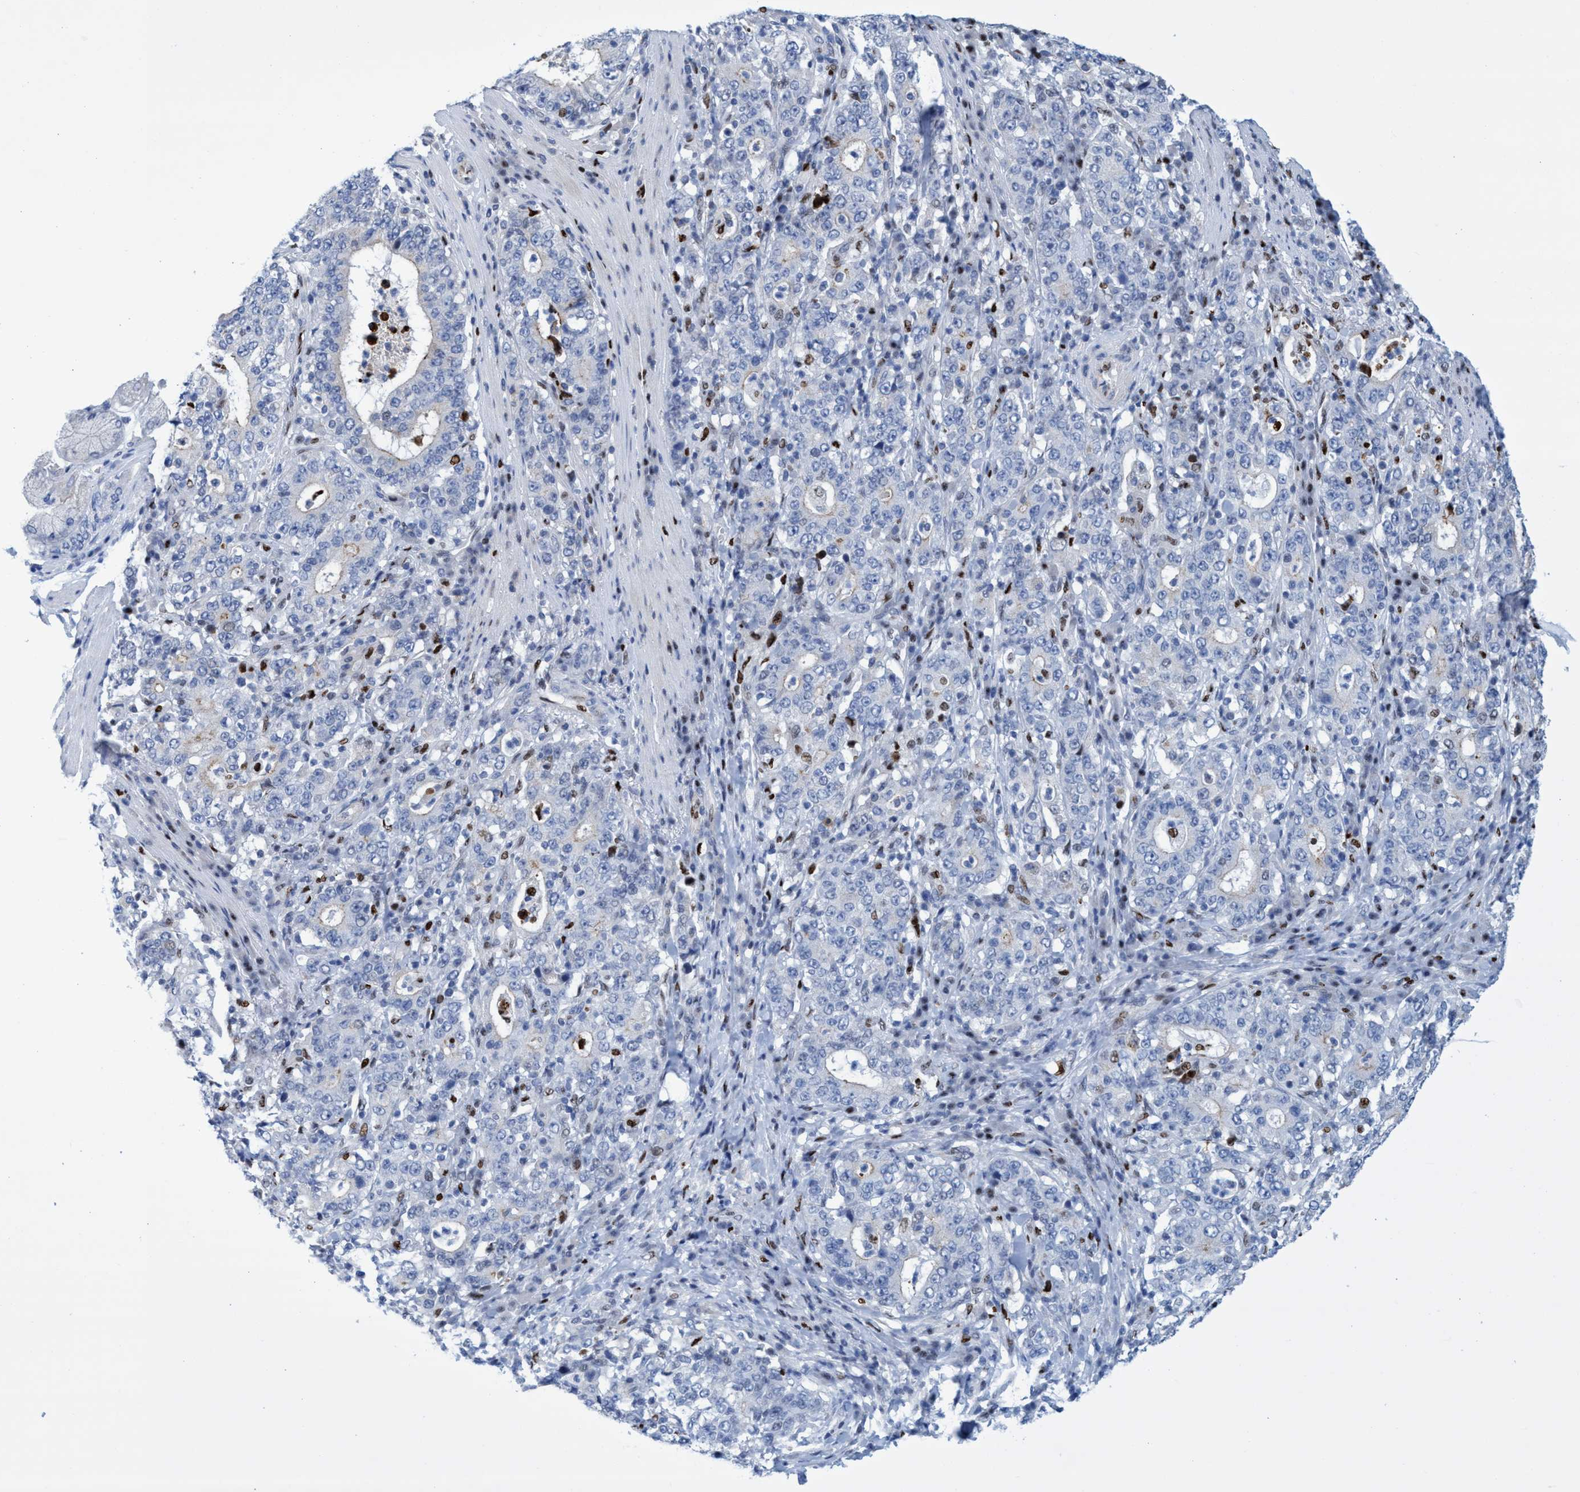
{"staining": {"intensity": "negative", "quantity": "none", "location": "none"}, "tissue": "stomach cancer", "cell_type": "Tumor cells", "image_type": "cancer", "snomed": [{"axis": "morphology", "description": "Normal tissue, NOS"}, {"axis": "morphology", "description": "Adenocarcinoma, NOS"}, {"axis": "topography", "description": "Stomach, upper"}, {"axis": "topography", "description": "Stomach"}], "caption": "An IHC image of stomach cancer is shown. There is no staining in tumor cells of stomach cancer. Brightfield microscopy of immunohistochemistry stained with DAB (brown) and hematoxylin (blue), captured at high magnification.", "gene": "R3HCC1", "patient": {"sex": "male", "age": 59}}